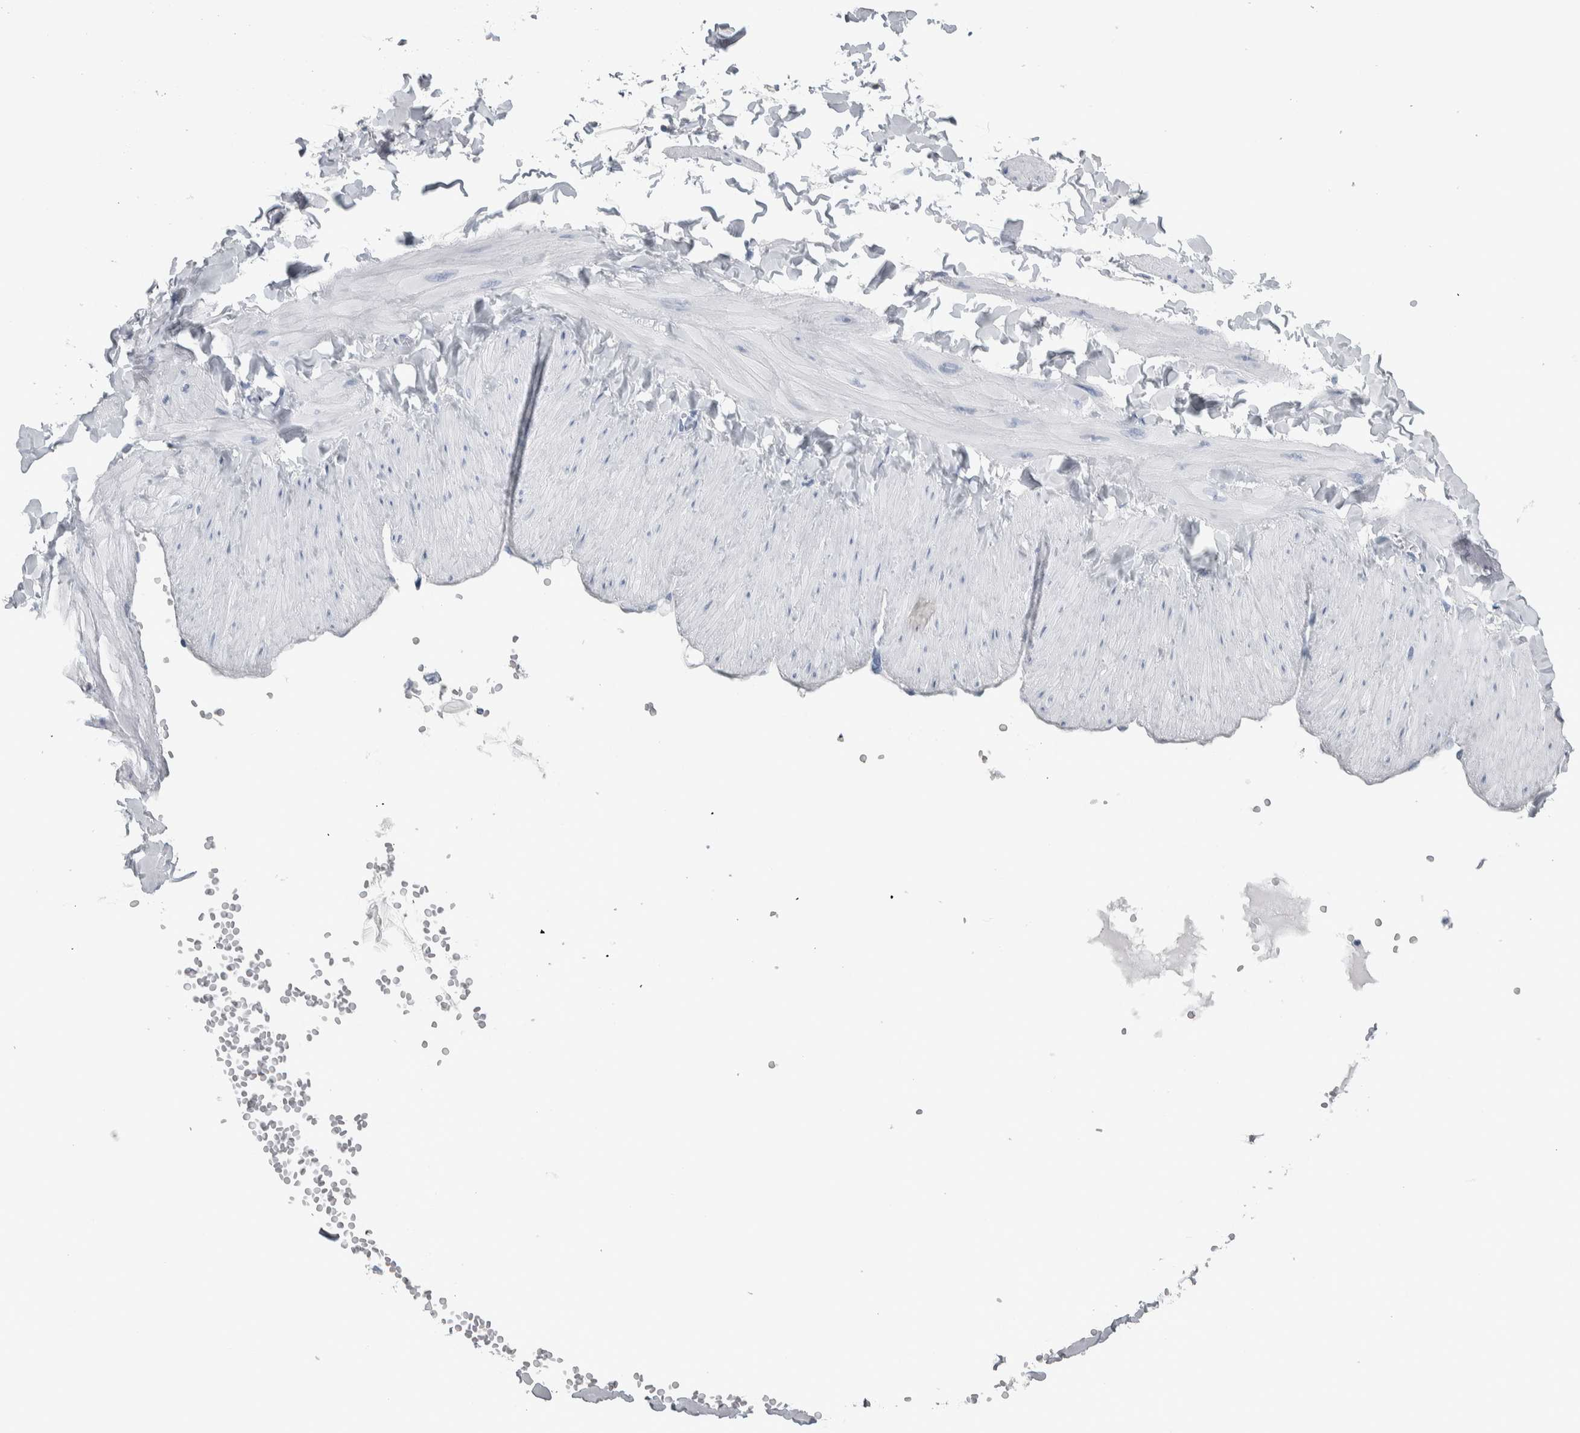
{"staining": {"intensity": "negative", "quantity": "none", "location": "none"}, "tissue": "adipose tissue", "cell_type": "Adipocytes", "image_type": "normal", "snomed": [{"axis": "morphology", "description": "Normal tissue, NOS"}, {"axis": "topography", "description": "Adipose tissue"}, {"axis": "topography", "description": "Vascular tissue"}, {"axis": "topography", "description": "Peripheral nerve tissue"}], "caption": "Immunohistochemistry (IHC) photomicrograph of unremarkable adipose tissue: human adipose tissue stained with DAB exhibits no significant protein positivity in adipocytes.", "gene": "CDH17", "patient": {"sex": "male", "age": 25}}